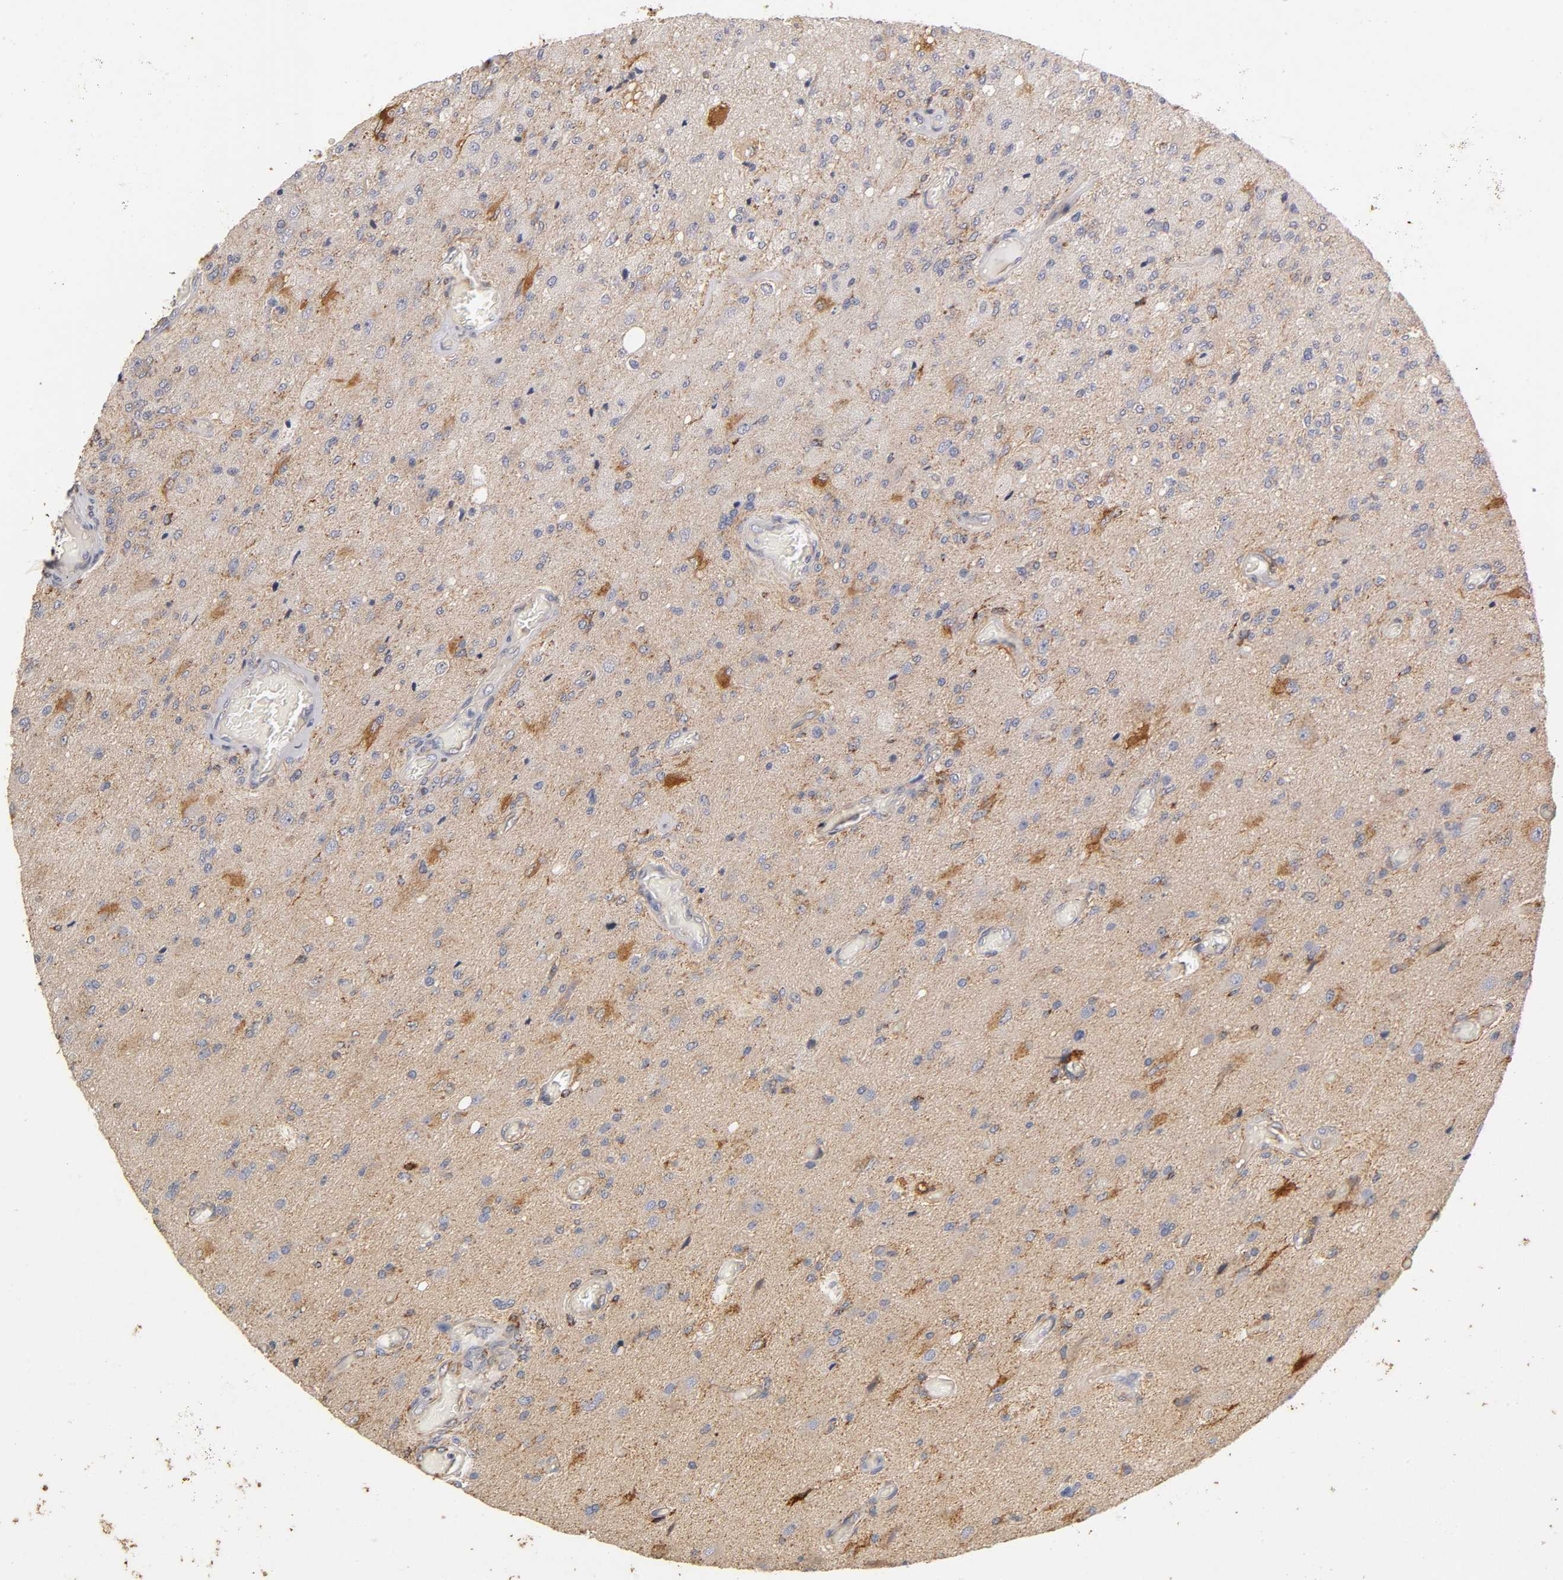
{"staining": {"intensity": "moderate", "quantity": "25%-75%", "location": "cytoplasmic/membranous"}, "tissue": "glioma", "cell_type": "Tumor cells", "image_type": "cancer", "snomed": [{"axis": "morphology", "description": "Normal tissue, NOS"}, {"axis": "morphology", "description": "Glioma, malignant, High grade"}, {"axis": "topography", "description": "Cerebral cortex"}], "caption": "A medium amount of moderate cytoplasmic/membranous positivity is identified in about 25%-75% of tumor cells in malignant high-grade glioma tissue.", "gene": "ISG15", "patient": {"sex": "male", "age": 77}}